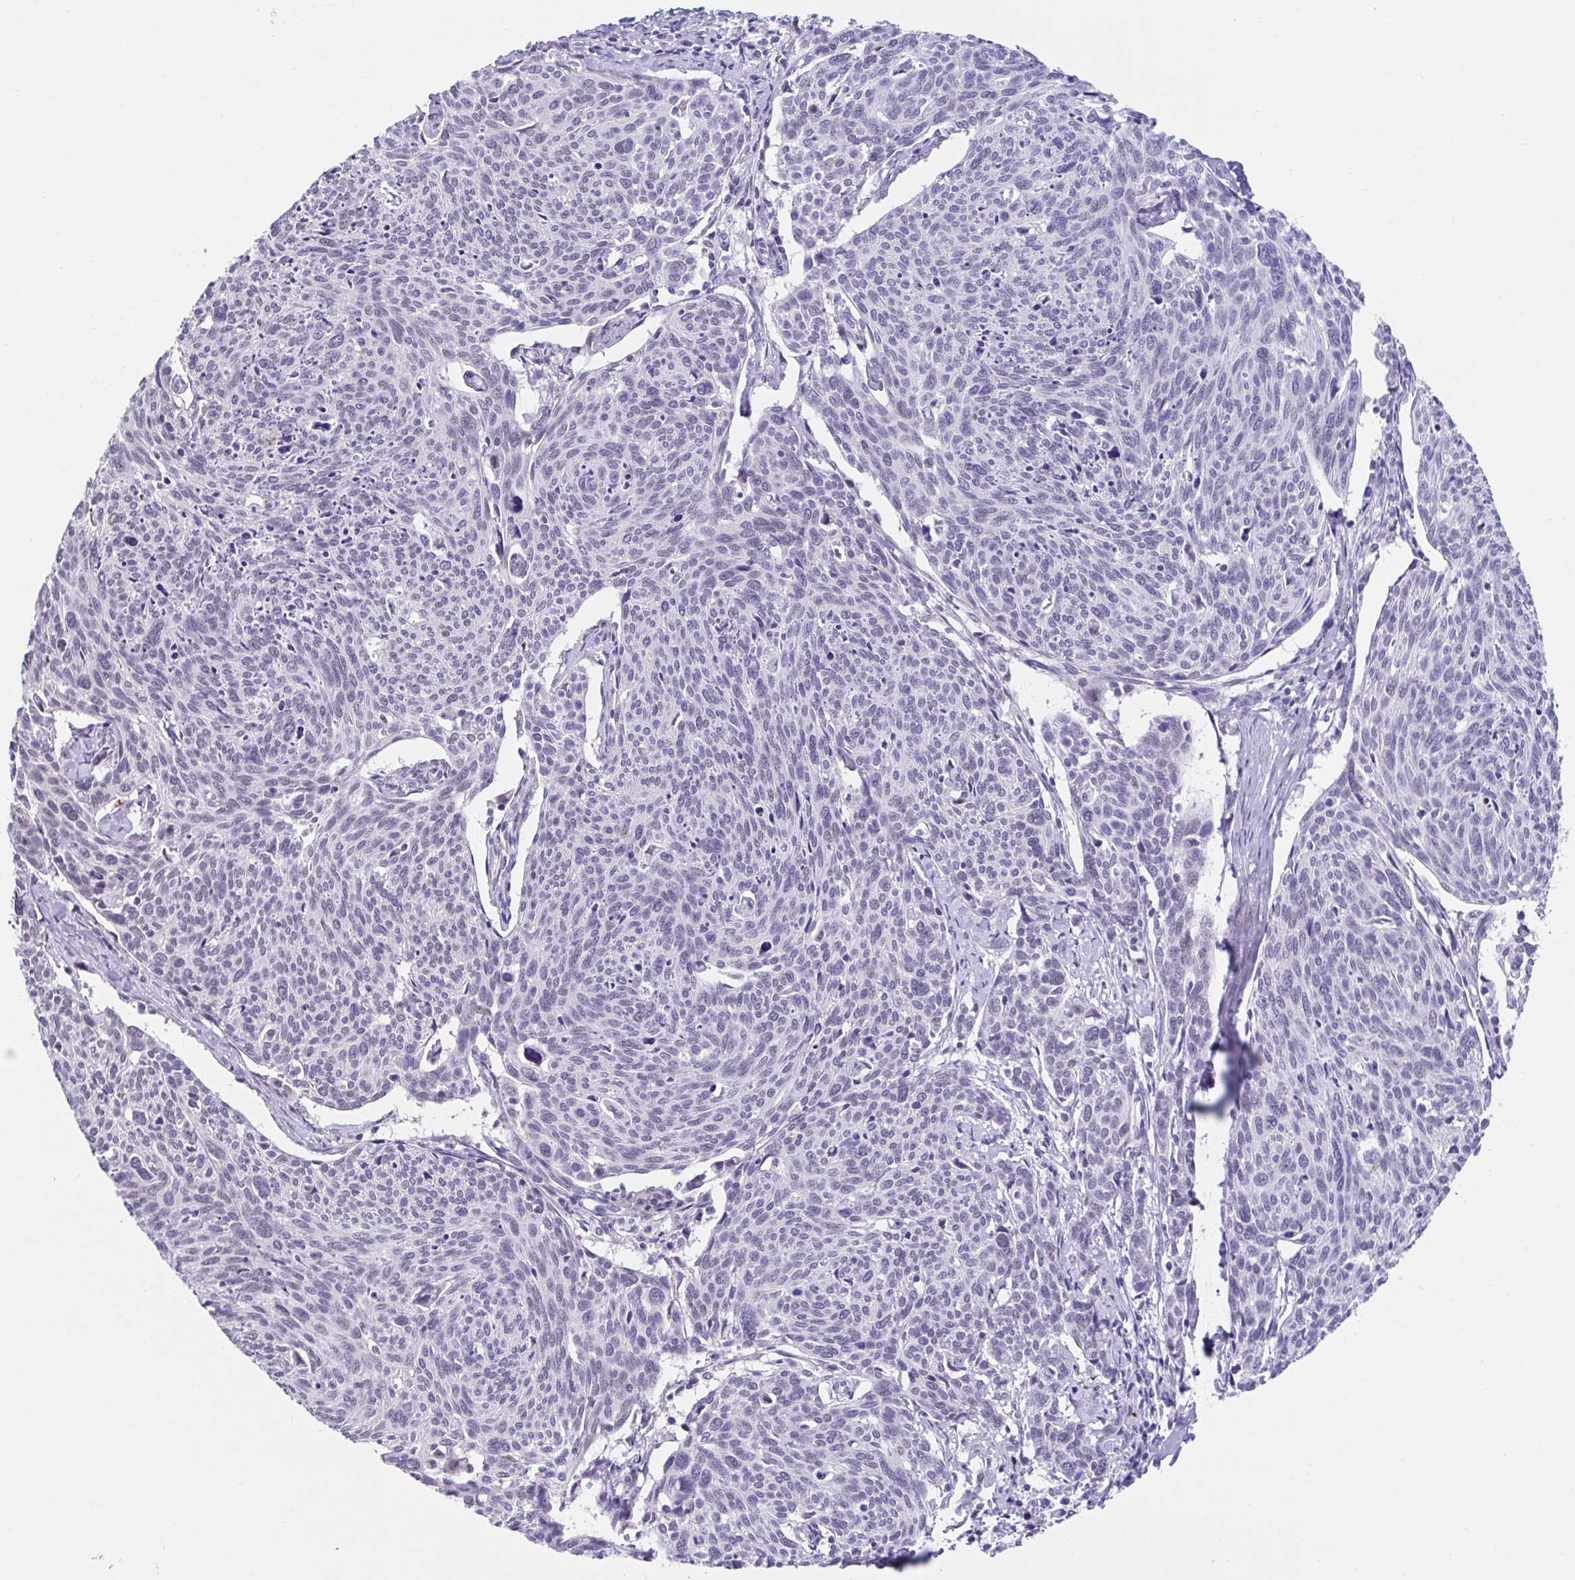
{"staining": {"intensity": "negative", "quantity": "none", "location": "none"}, "tissue": "cervical cancer", "cell_type": "Tumor cells", "image_type": "cancer", "snomed": [{"axis": "morphology", "description": "Squamous cell carcinoma, NOS"}, {"axis": "topography", "description": "Cervix"}], "caption": "The photomicrograph reveals no staining of tumor cells in cervical cancer (squamous cell carcinoma).", "gene": "DCAF17", "patient": {"sex": "female", "age": 49}}